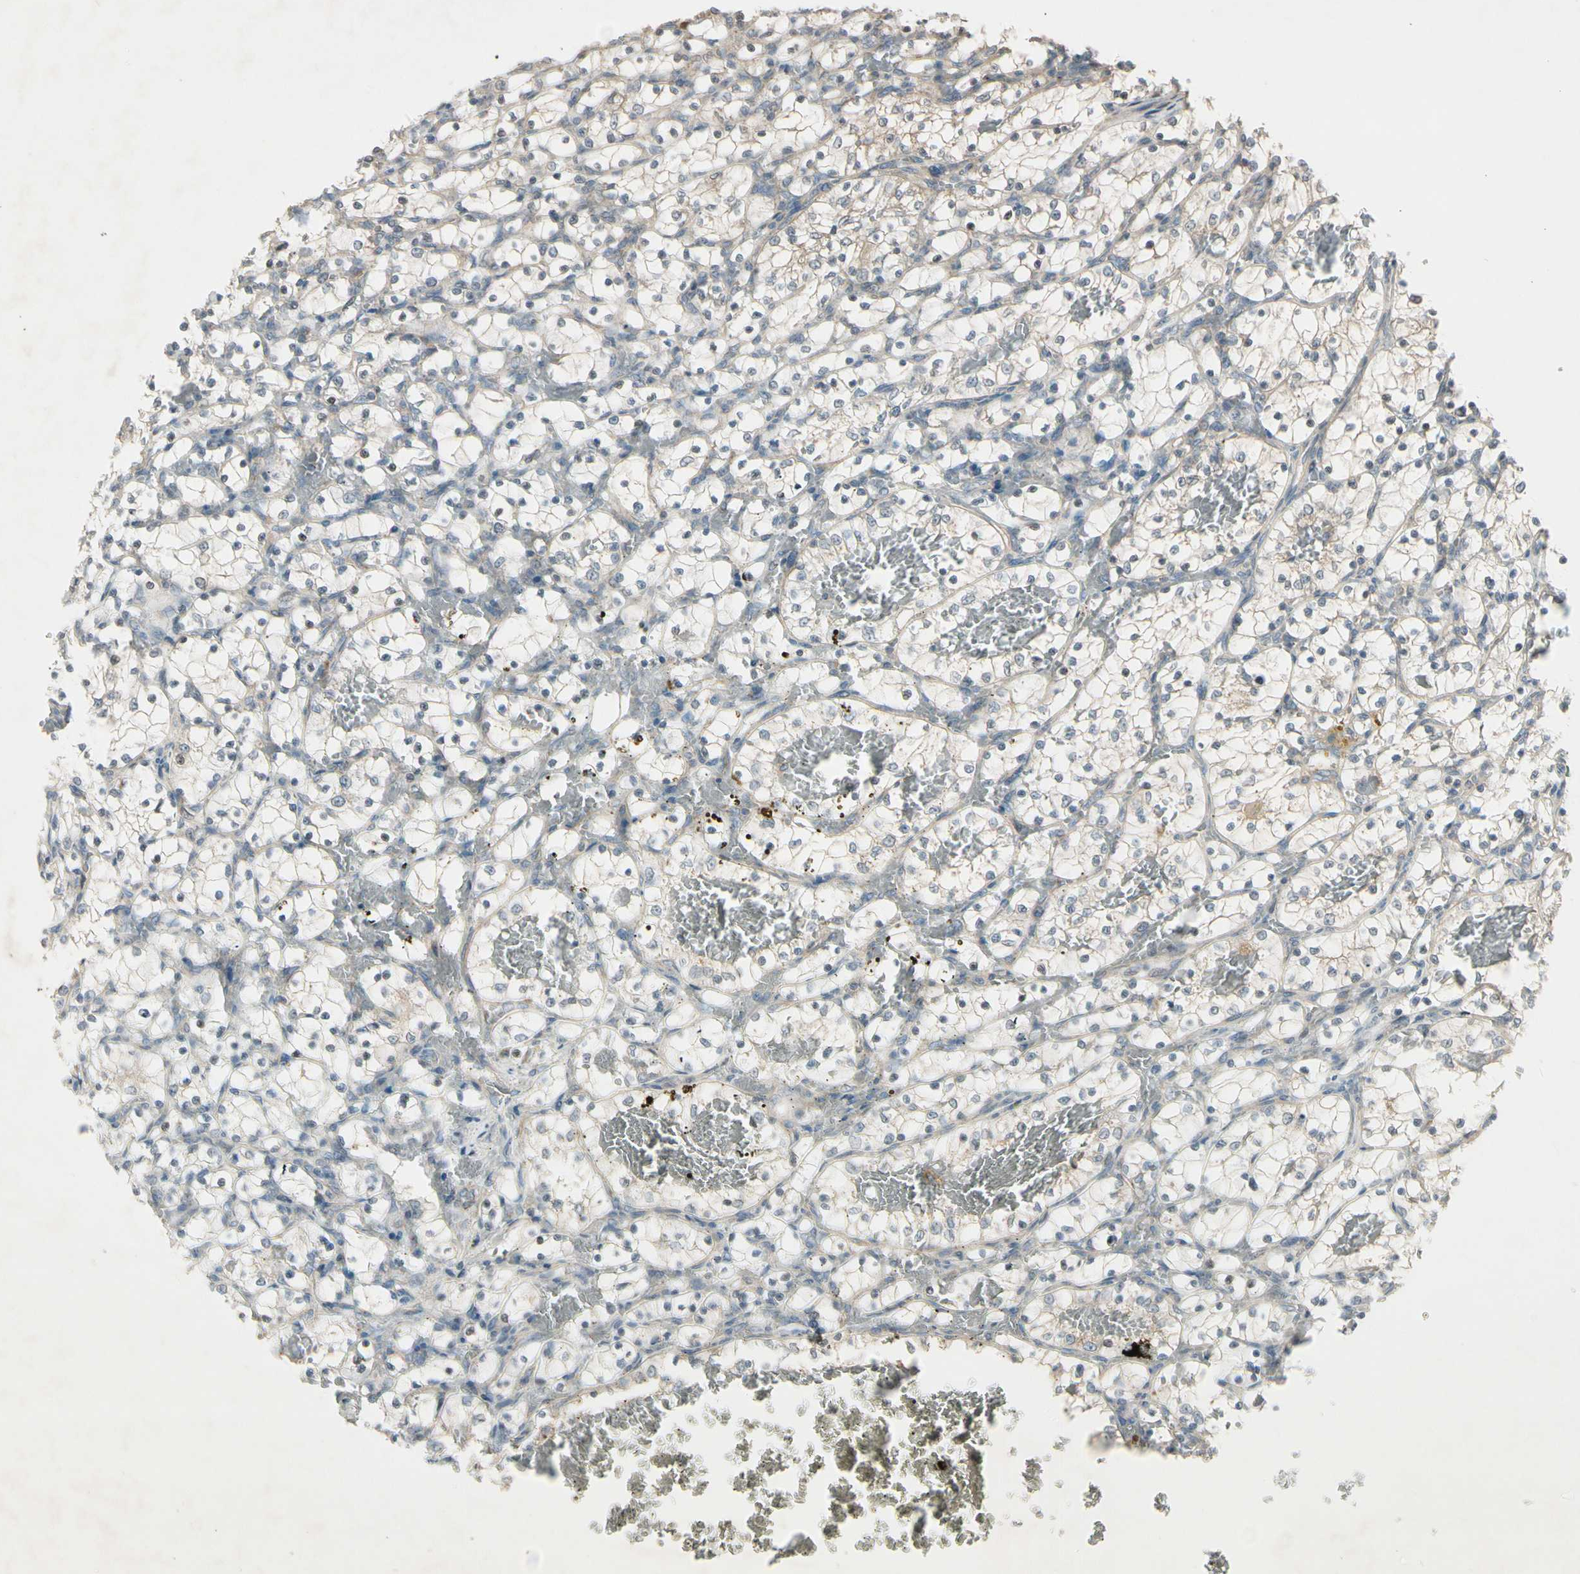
{"staining": {"intensity": "negative", "quantity": "none", "location": "none"}, "tissue": "renal cancer", "cell_type": "Tumor cells", "image_type": "cancer", "snomed": [{"axis": "morphology", "description": "Adenocarcinoma, NOS"}, {"axis": "topography", "description": "Kidney"}], "caption": "Human renal adenocarcinoma stained for a protein using IHC reveals no staining in tumor cells.", "gene": "FHDC1", "patient": {"sex": "female", "age": 69}}